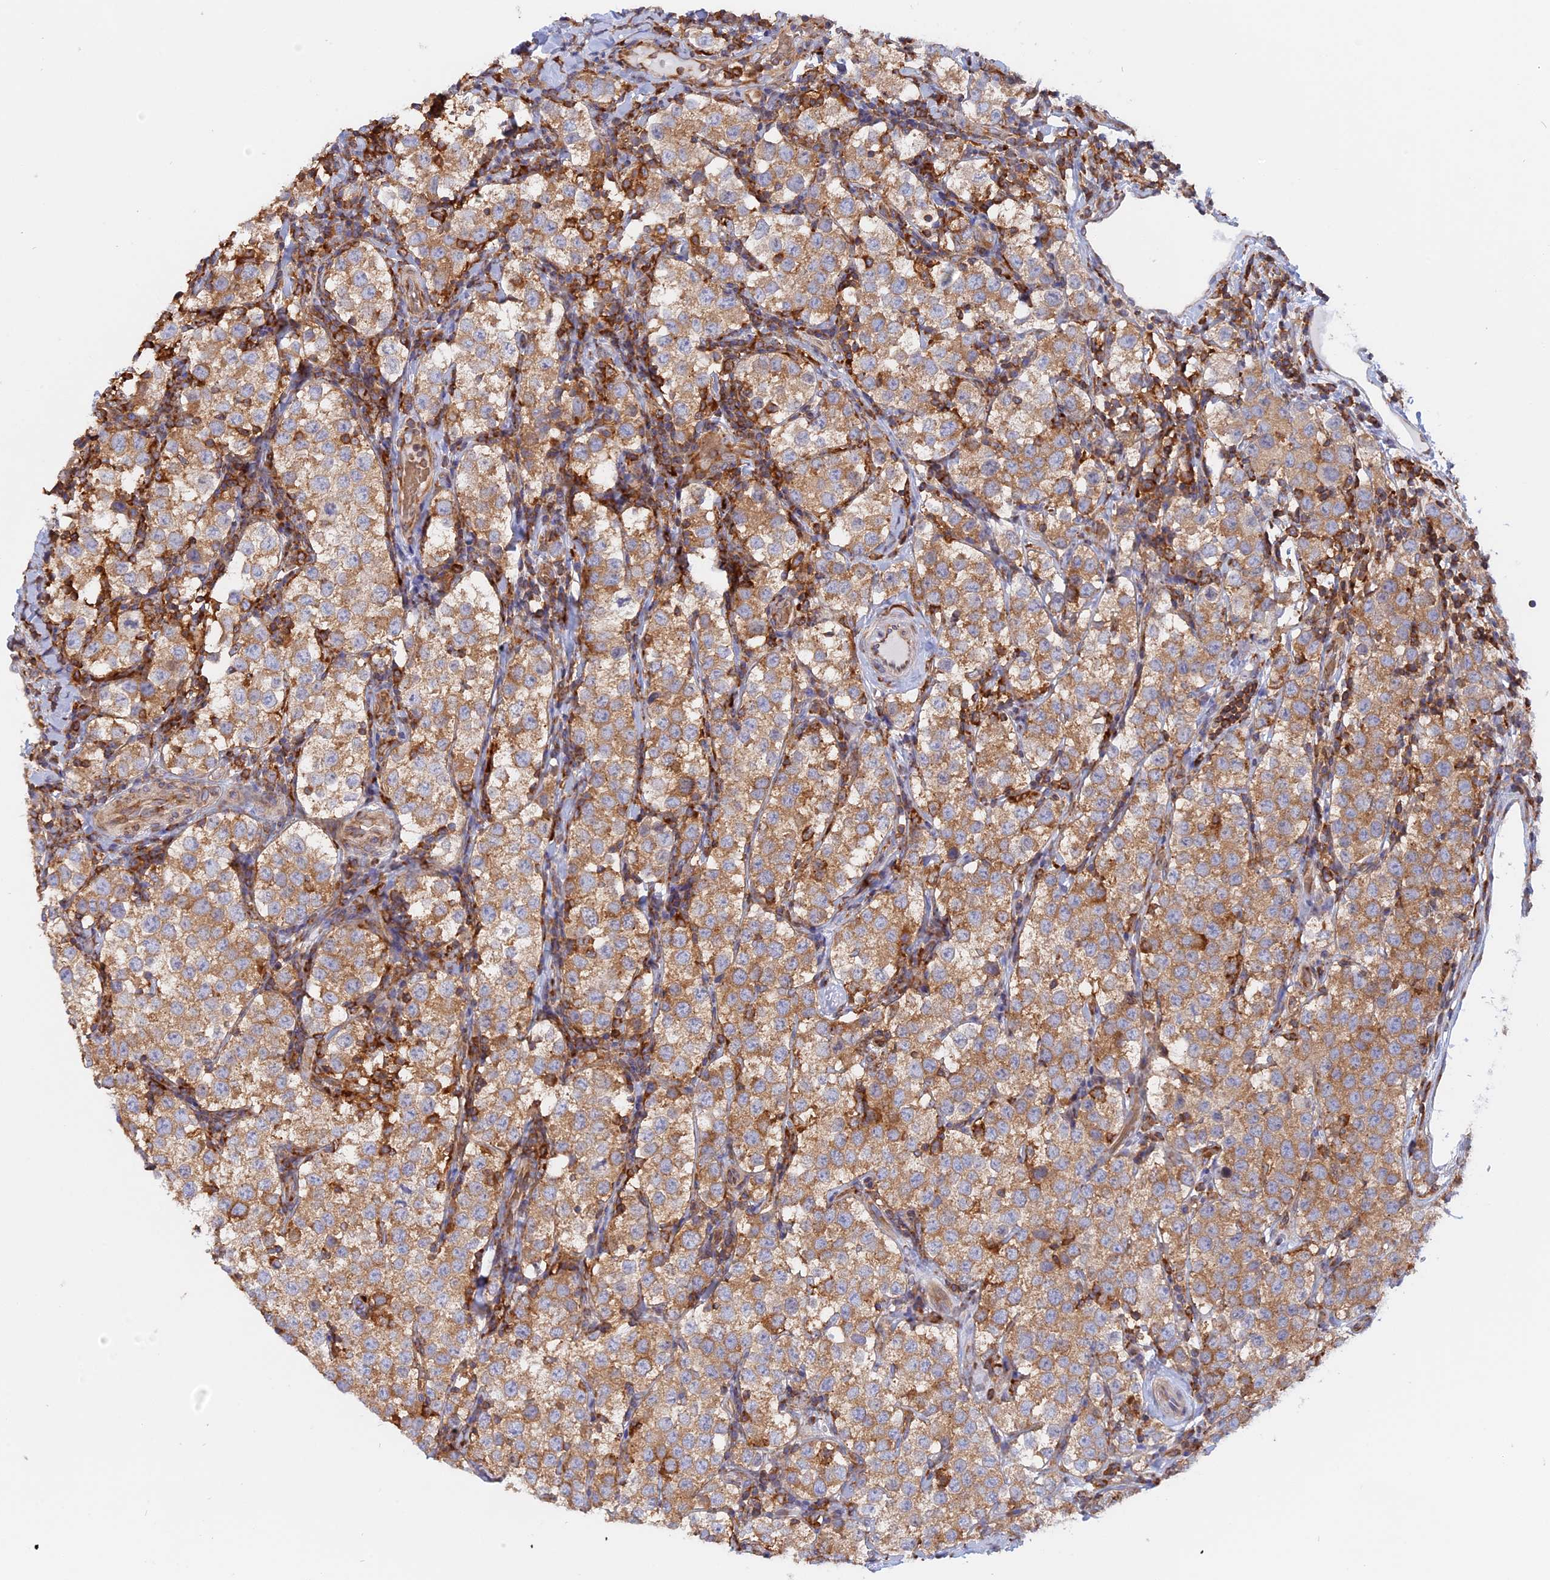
{"staining": {"intensity": "moderate", "quantity": ">75%", "location": "cytoplasmic/membranous"}, "tissue": "testis cancer", "cell_type": "Tumor cells", "image_type": "cancer", "snomed": [{"axis": "morphology", "description": "Seminoma, NOS"}, {"axis": "topography", "description": "Testis"}], "caption": "Immunohistochemistry (IHC) (DAB (3,3'-diaminobenzidine)) staining of human seminoma (testis) shows moderate cytoplasmic/membranous protein positivity in approximately >75% of tumor cells.", "gene": "GMIP", "patient": {"sex": "male", "age": 34}}